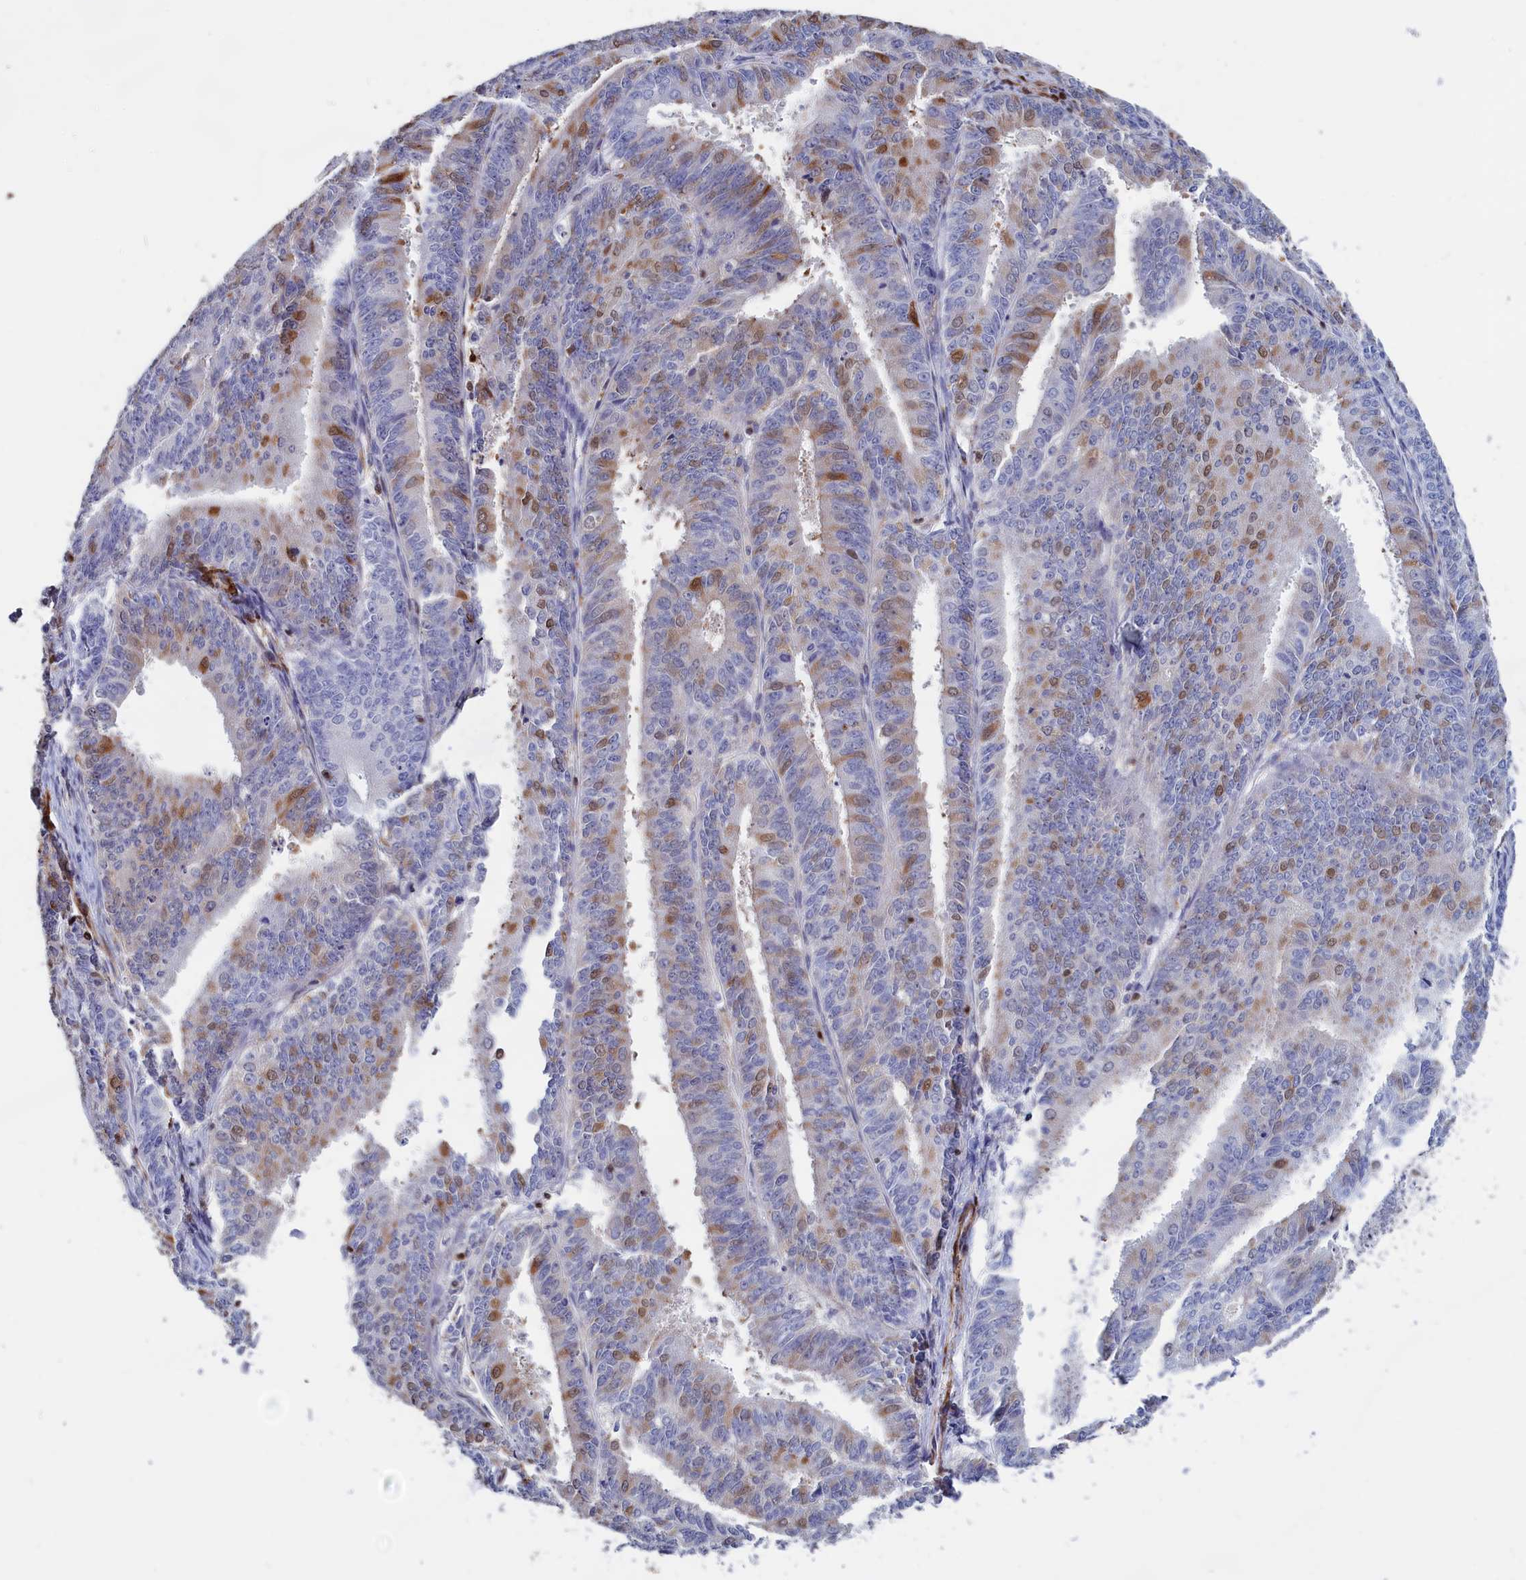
{"staining": {"intensity": "moderate", "quantity": "<25%", "location": "cytoplasmic/membranous,nuclear"}, "tissue": "endometrial cancer", "cell_type": "Tumor cells", "image_type": "cancer", "snomed": [{"axis": "morphology", "description": "Adenocarcinoma, NOS"}, {"axis": "topography", "description": "Endometrium"}], "caption": "High-magnification brightfield microscopy of adenocarcinoma (endometrial) stained with DAB (brown) and counterstained with hematoxylin (blue). tumor cells exhibit moderate cytoplasmic/membranous and nuclear staining is identified in about<25% of cells.", "gene": "CRIP1", "patient": {"sex": "female", "age": 73}}